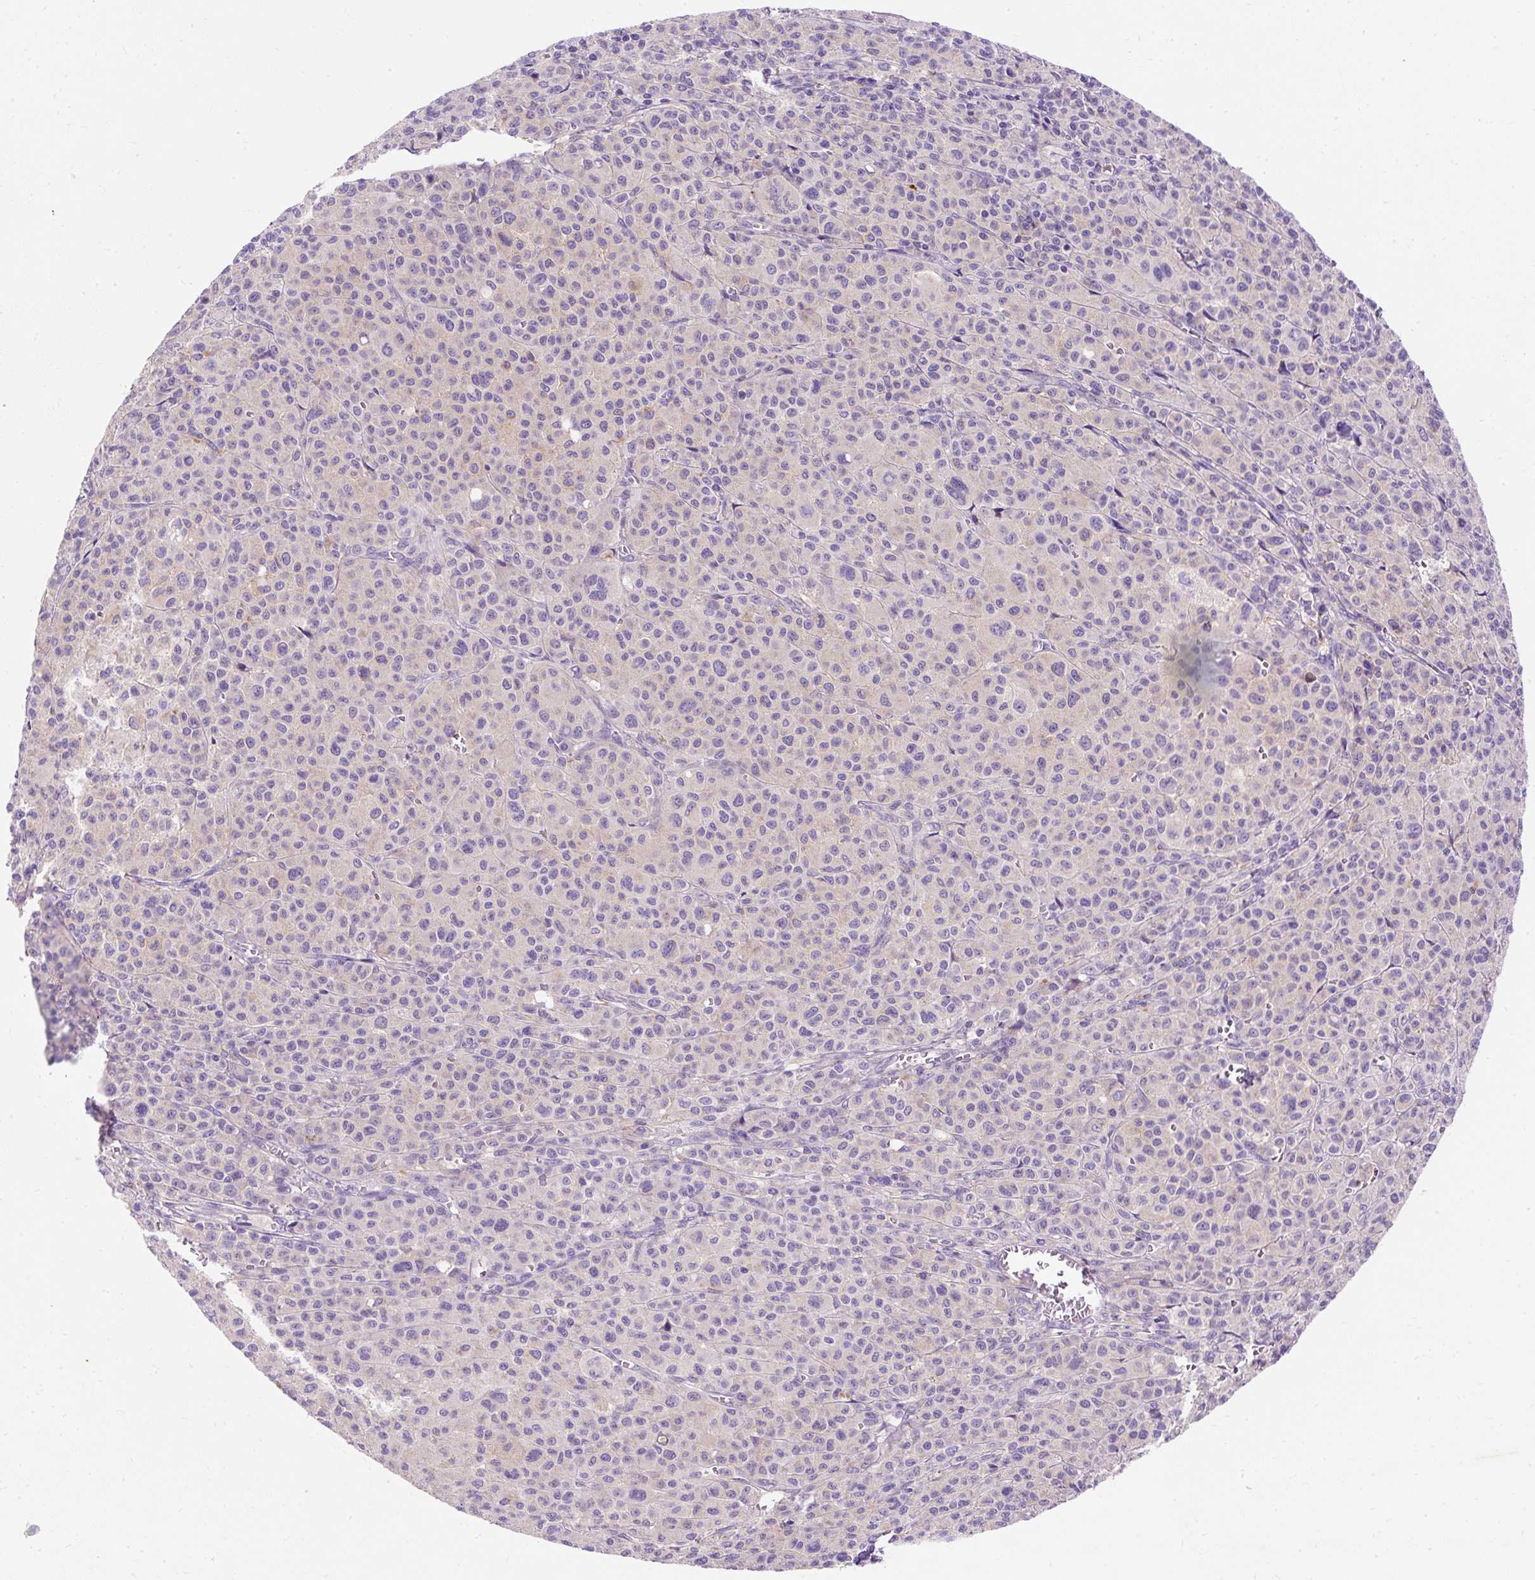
{"staining": {"intensity": "negative", "quantity": "none", "location": "none"}, "tissue": "melanoma", "cell_type": "Tumor cells", "image_type": "cancer", "snomed": [{"axis": "morphology", "description": "Malignant melanoma, Metastatic site"}, {"axis": "topography", "description": "Skin"}], "caption": "Photomicrograph shows no significant protein positivity in tumor cells of malignant melanoma (metastatic site).", "gene": "OR4K15", "patient": {"sex": "female", "age": 74}}